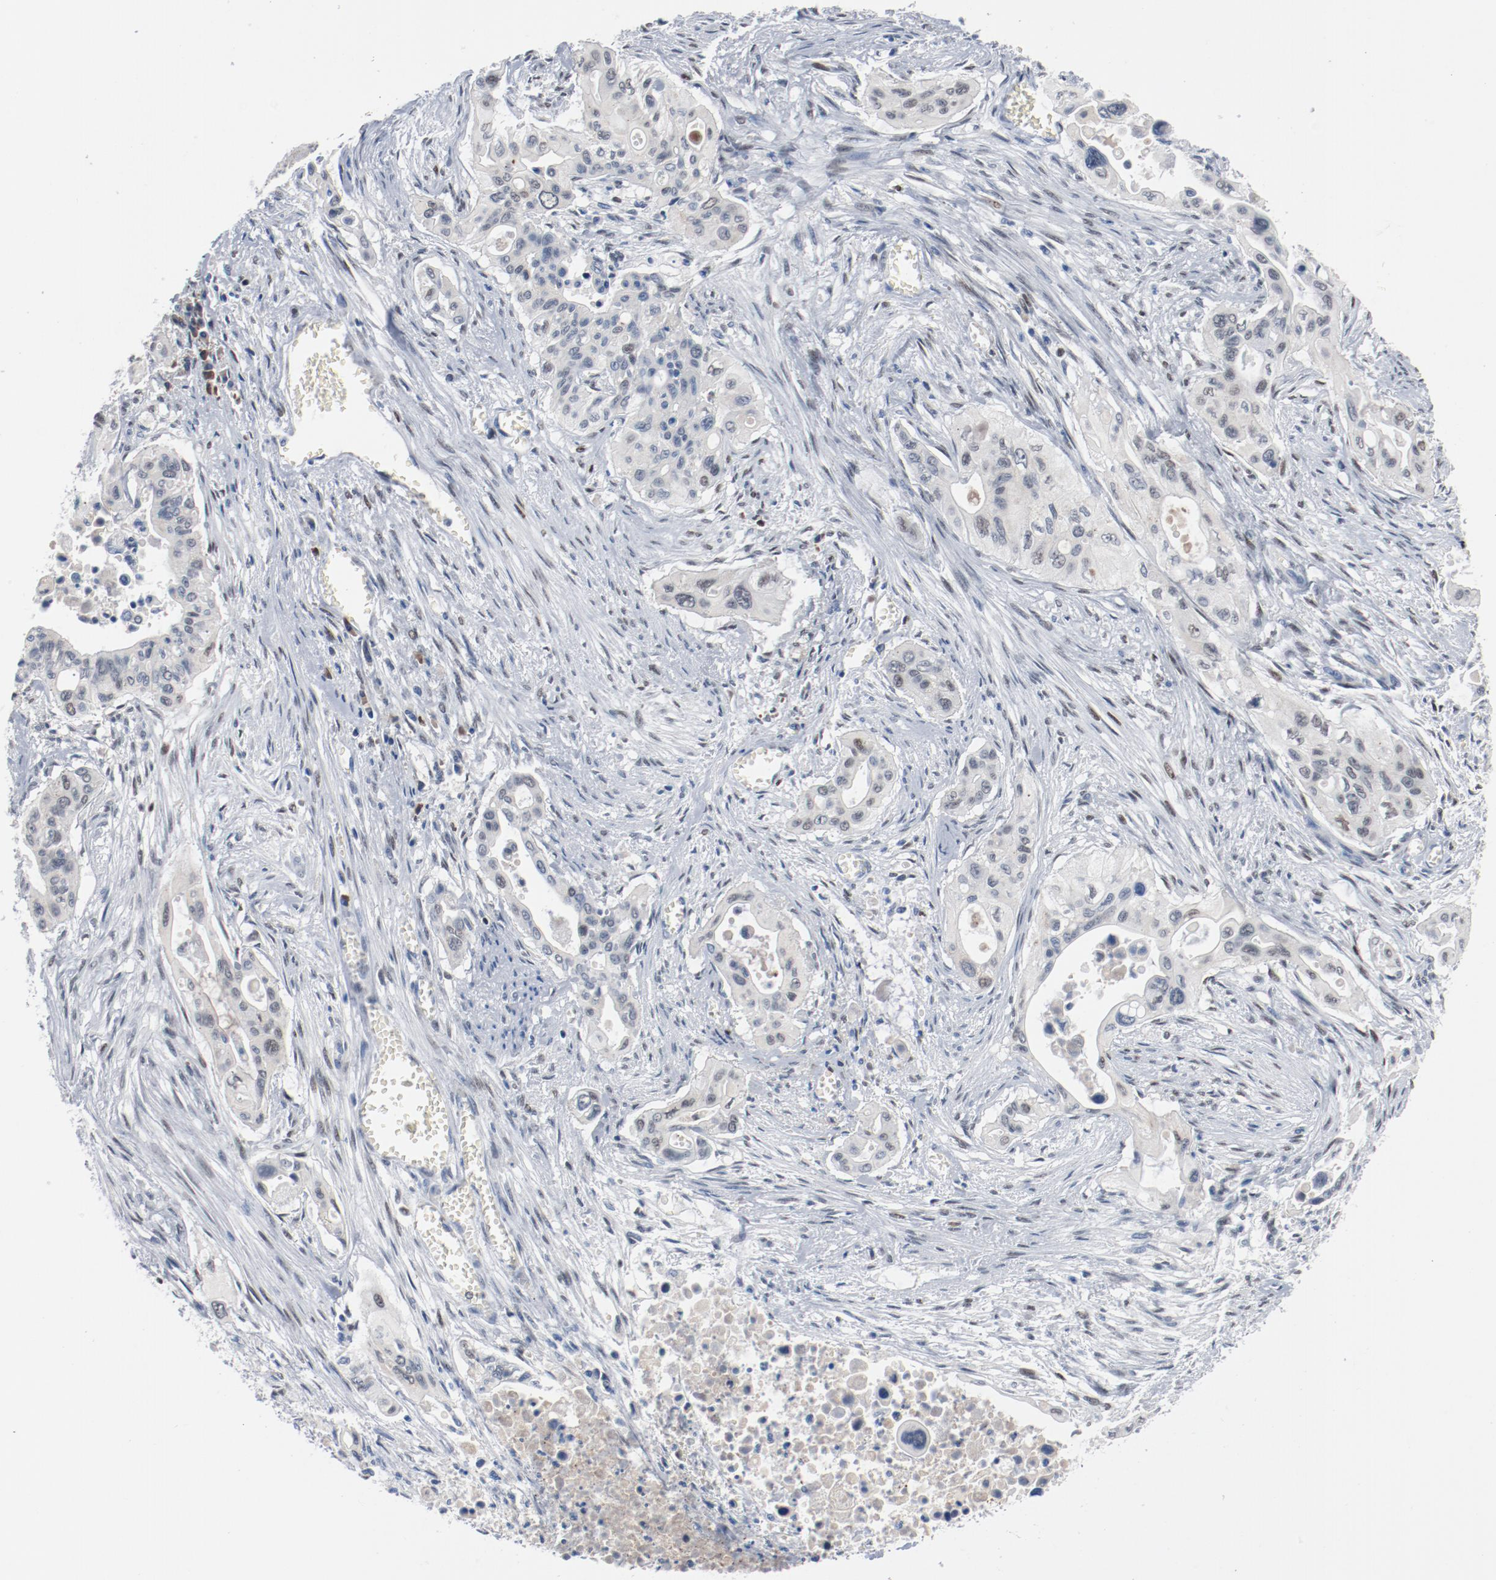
{"staining": {"intensity": "weak", "quantity": "<25%", "location": "nuclear"}, "tissue": "pancreatic cancer", "cell_type": "Tumor cells", "image_type": "cancer", "snomed": [{"axis": "morphology", "description": "Adenocarcinoma, NOS"}, {"axis": "topography", "description": "Pancreas"}], "caption": "The micrograph shows no significant positivity in tumor cells of adenocarcinoma (pancreatic).", "gene": "FOXP1", "patient": {"sex": "male", "age": 77}}